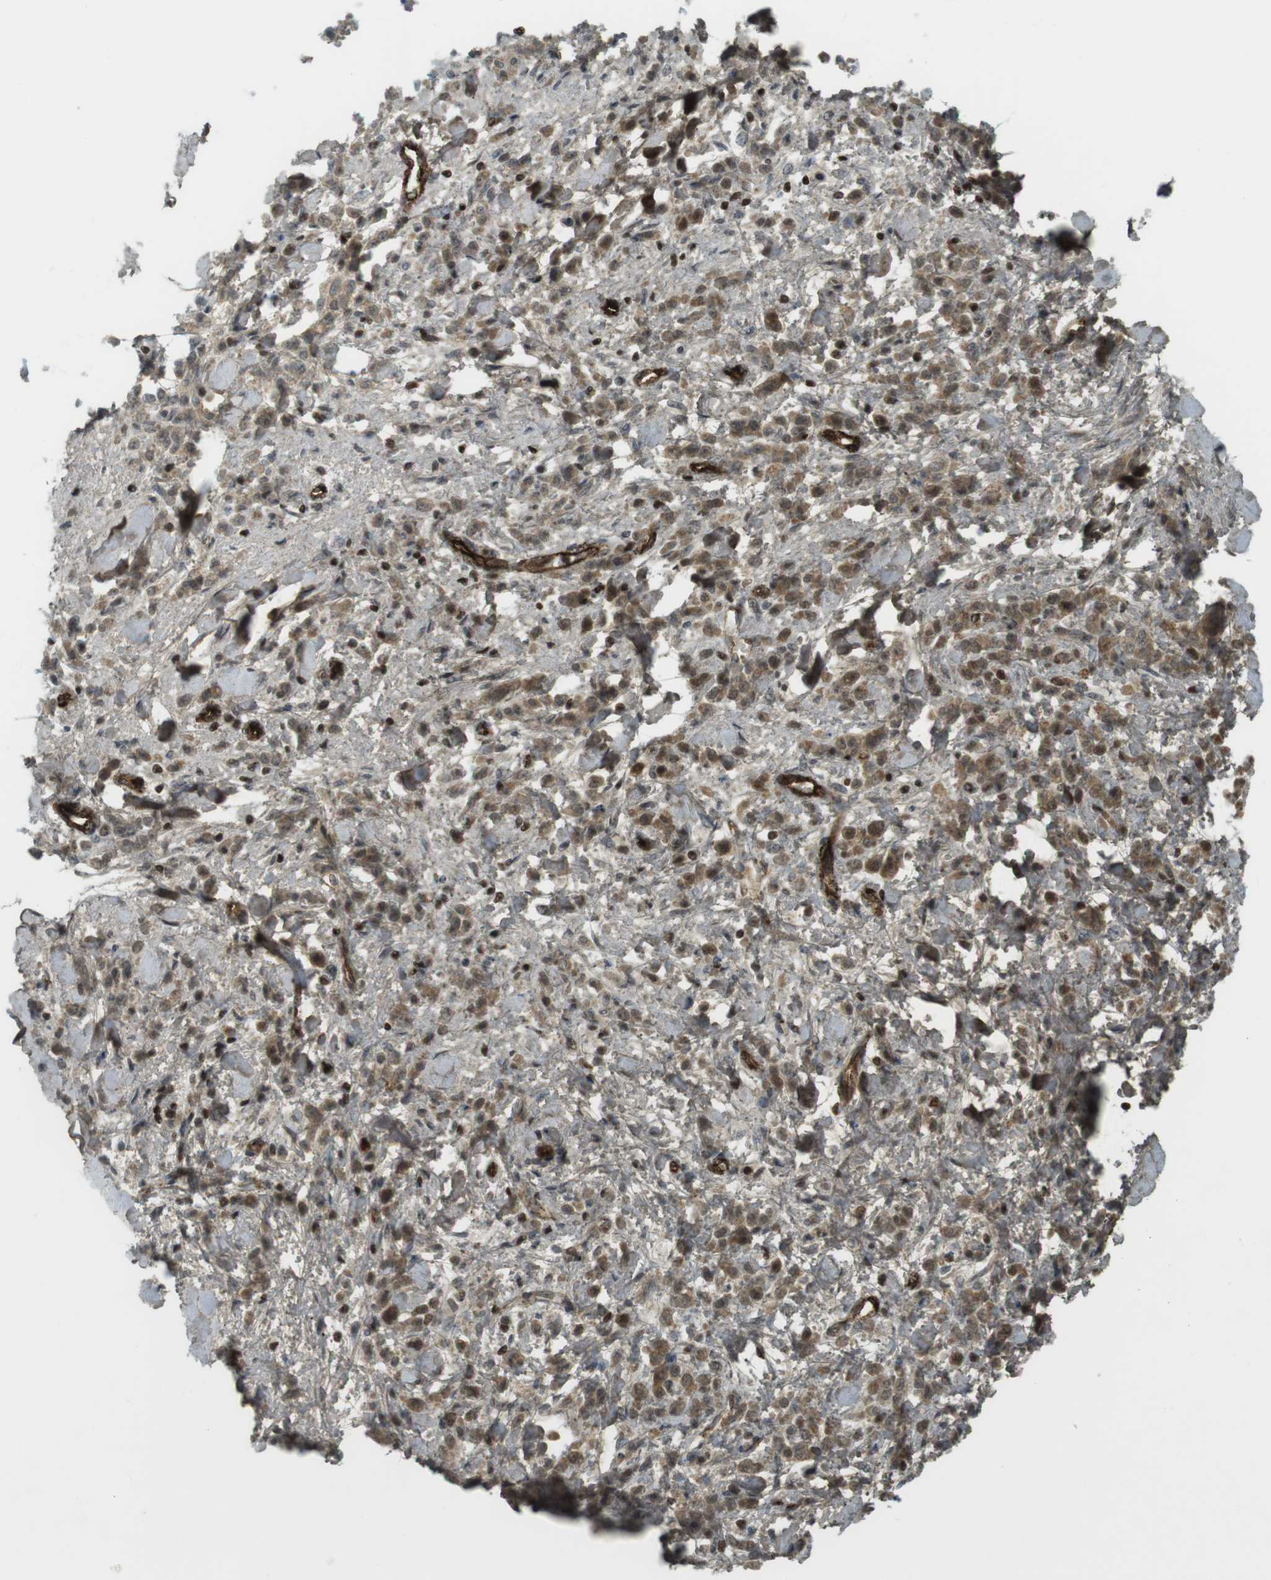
{"staining": {"intensity": "moderate", "quantity": ">75%", "location": "cytoplasmic/membranous,nuclear"}, "tissue": "stomach cancer", "cell_type": "Tumor cells", "image_type": "cancer", "snomed": [{"axis": "morphology", "description": "Normal tissue, NOS"}, {"axis": "morphology", "description": "Adenocarcinoma, NOS"}, {"axis": "topography", "description": "Stomach"}], "caption": "A histopathology image showing moderate cytoplasmic/membranous and nuclear positivity in about >75% of tumor cells in adenocarcinoma (stomach), as visualized by brown immunohistochemical staining.", "gene": "PPP1R13B", "patient": {"sex": "male", "age": 82}}